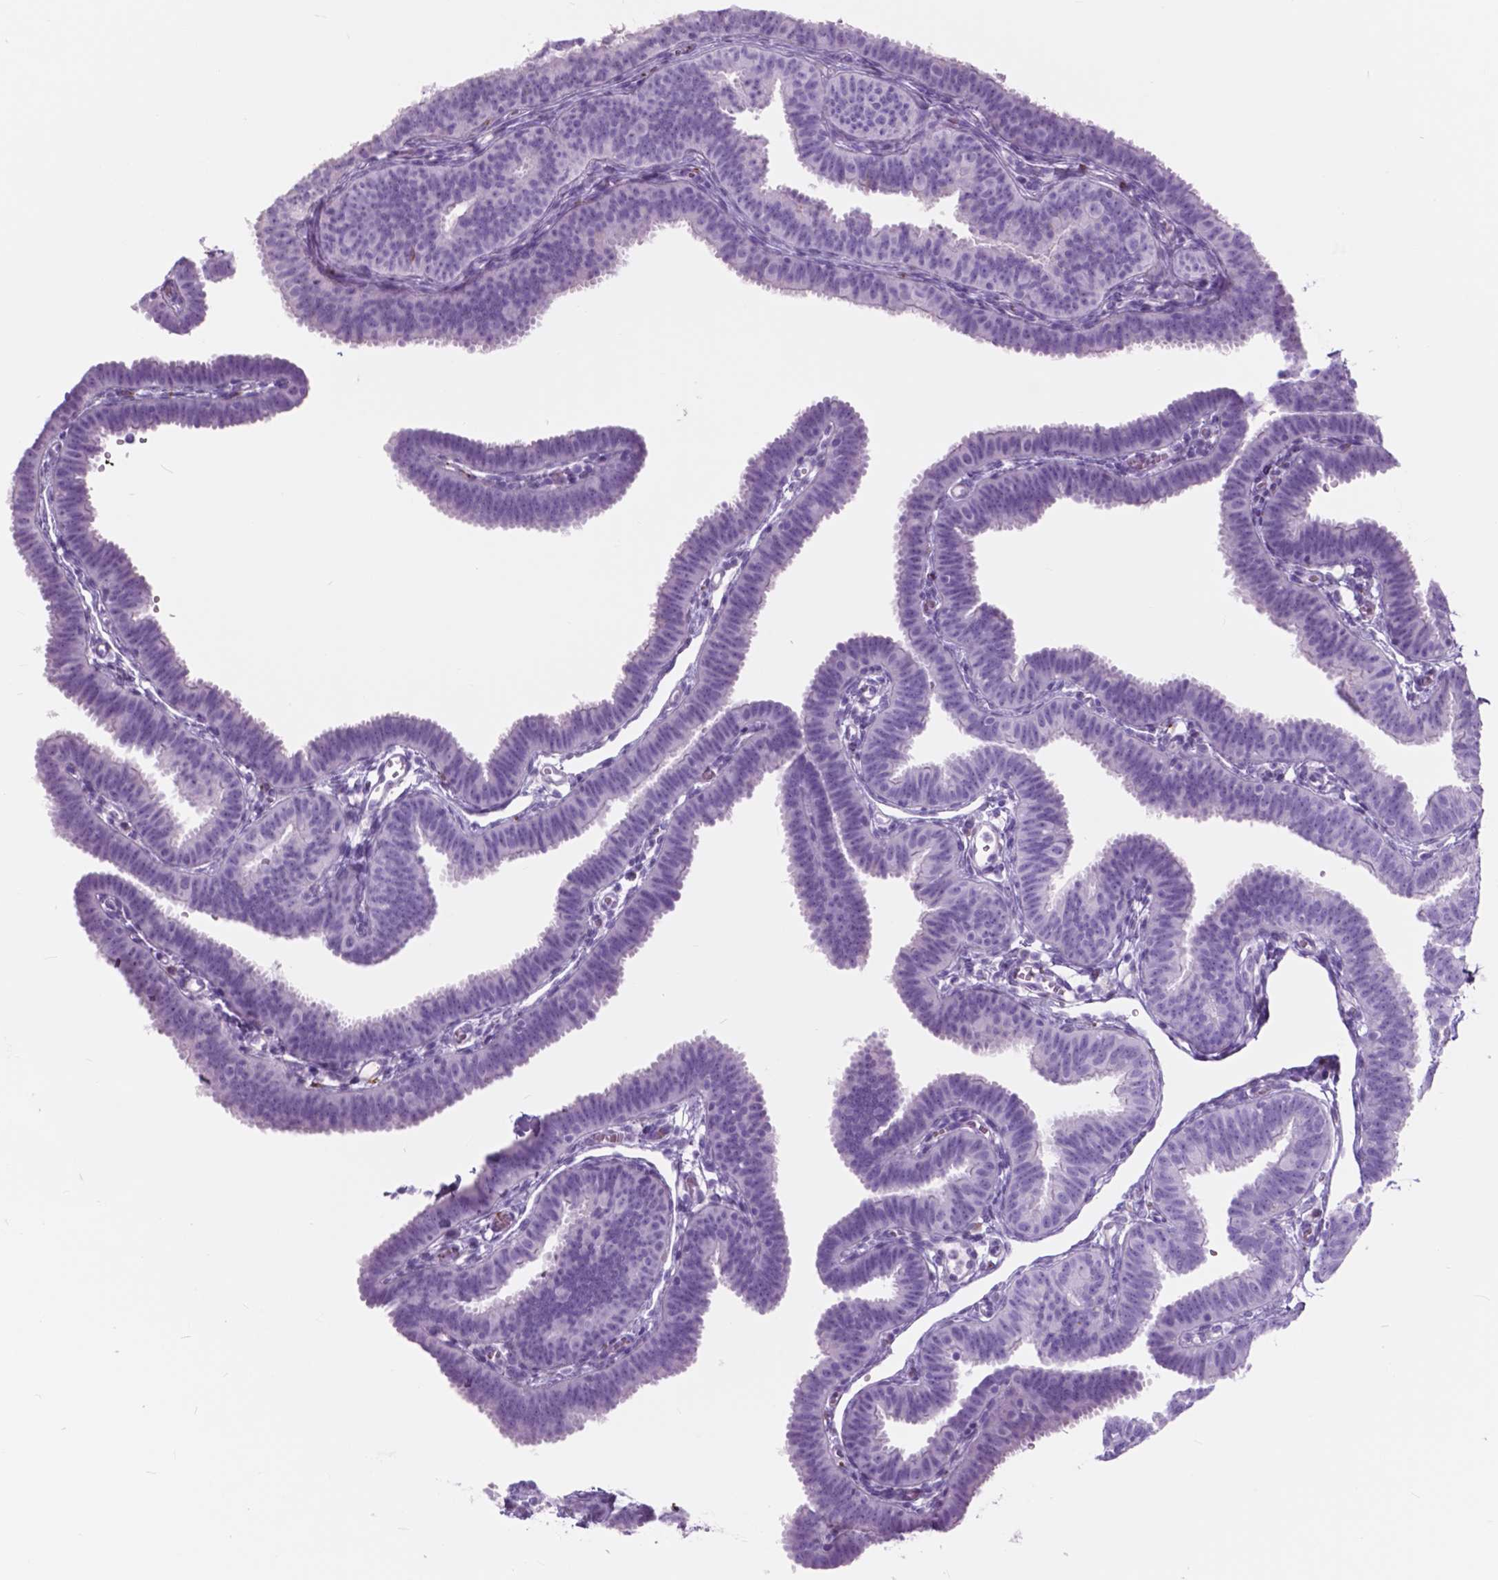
{"staining": {"intensity": "negative", "quantity": "none", "location": "none"}, "tissue": "fallopian tube", "cell_type": "Glandular cells", "image_type": "normal", "snomed": [{"axis": "morphology", "description": "Normal tissue, NOS"}, {"axis": "topography", "description": "Fallopian tube"}], "caption": "DAB (3,3'-diaminobenzidine) immunohistochemical staining of benign fallopian tube displays no significant staining in glandular cells.", "gene": "FXYD2", "patient": {"sex": "female", "age": 25}}